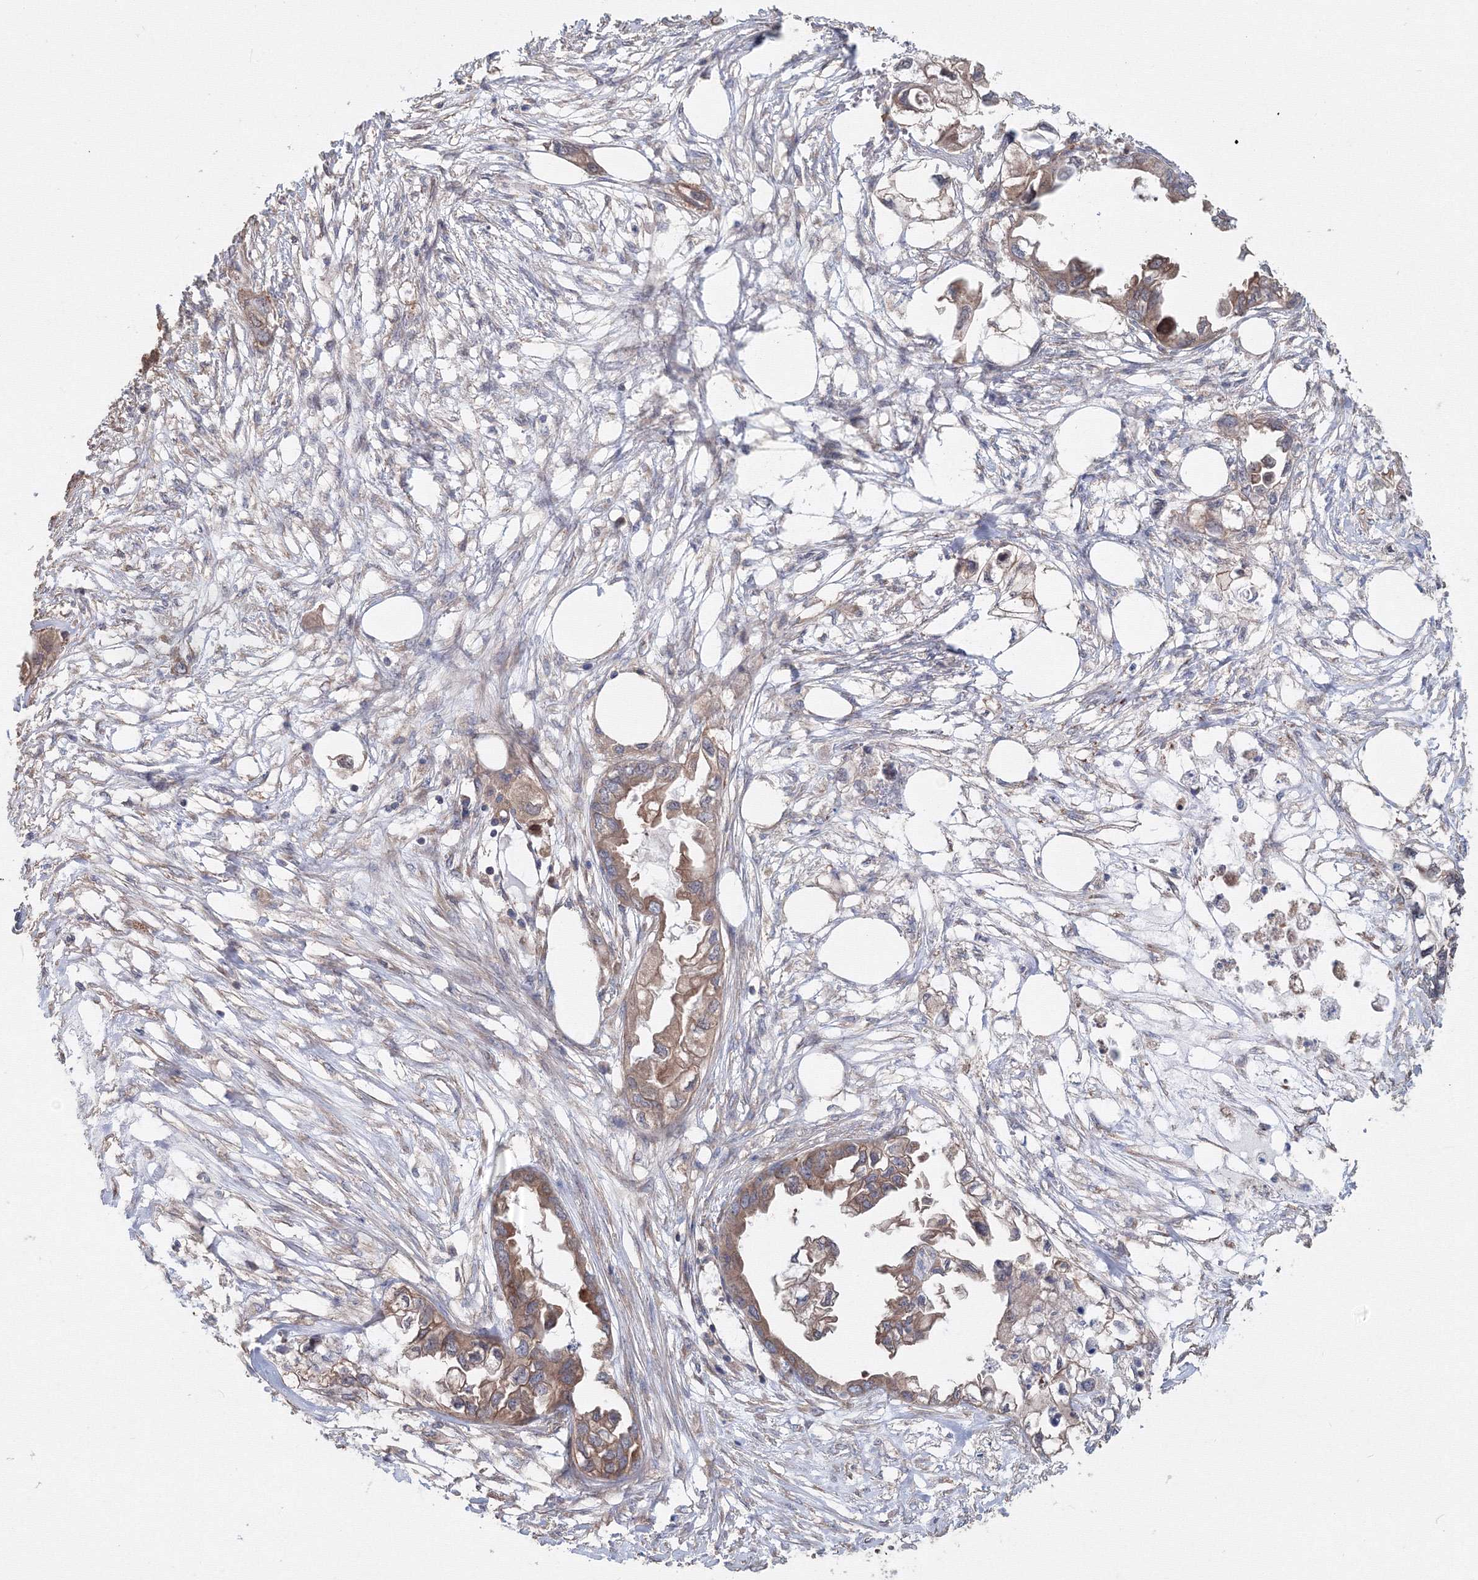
{"staining": {"intensity": "moderate", "quantity": ">75%", "location": "cytoplasmic/membranous"}, "tissue": "endometrial cancer", "cell_type": "Tumor cells", "image_type": "cancer", "snomed": [{"axis": "morphology", "description": "Adenocarcinoma, NOS"}, {"axis": "morphology", "description": "Adenocarcinoma, metastatic, NOS"}, {"axis": "topography", "description": "Adipose tissue"}, {"axis": "topography", "description": "Endometrium"}], "caption": "Human endometrial cancer (adenocarcinoma) stained for a protein (brown) reveals moderate cytoplasmic/membranous positive positivity in approximately >75% of tumor cells.", "gene": "EXOC1", "patient": {"sex": "female", "age": 67}}